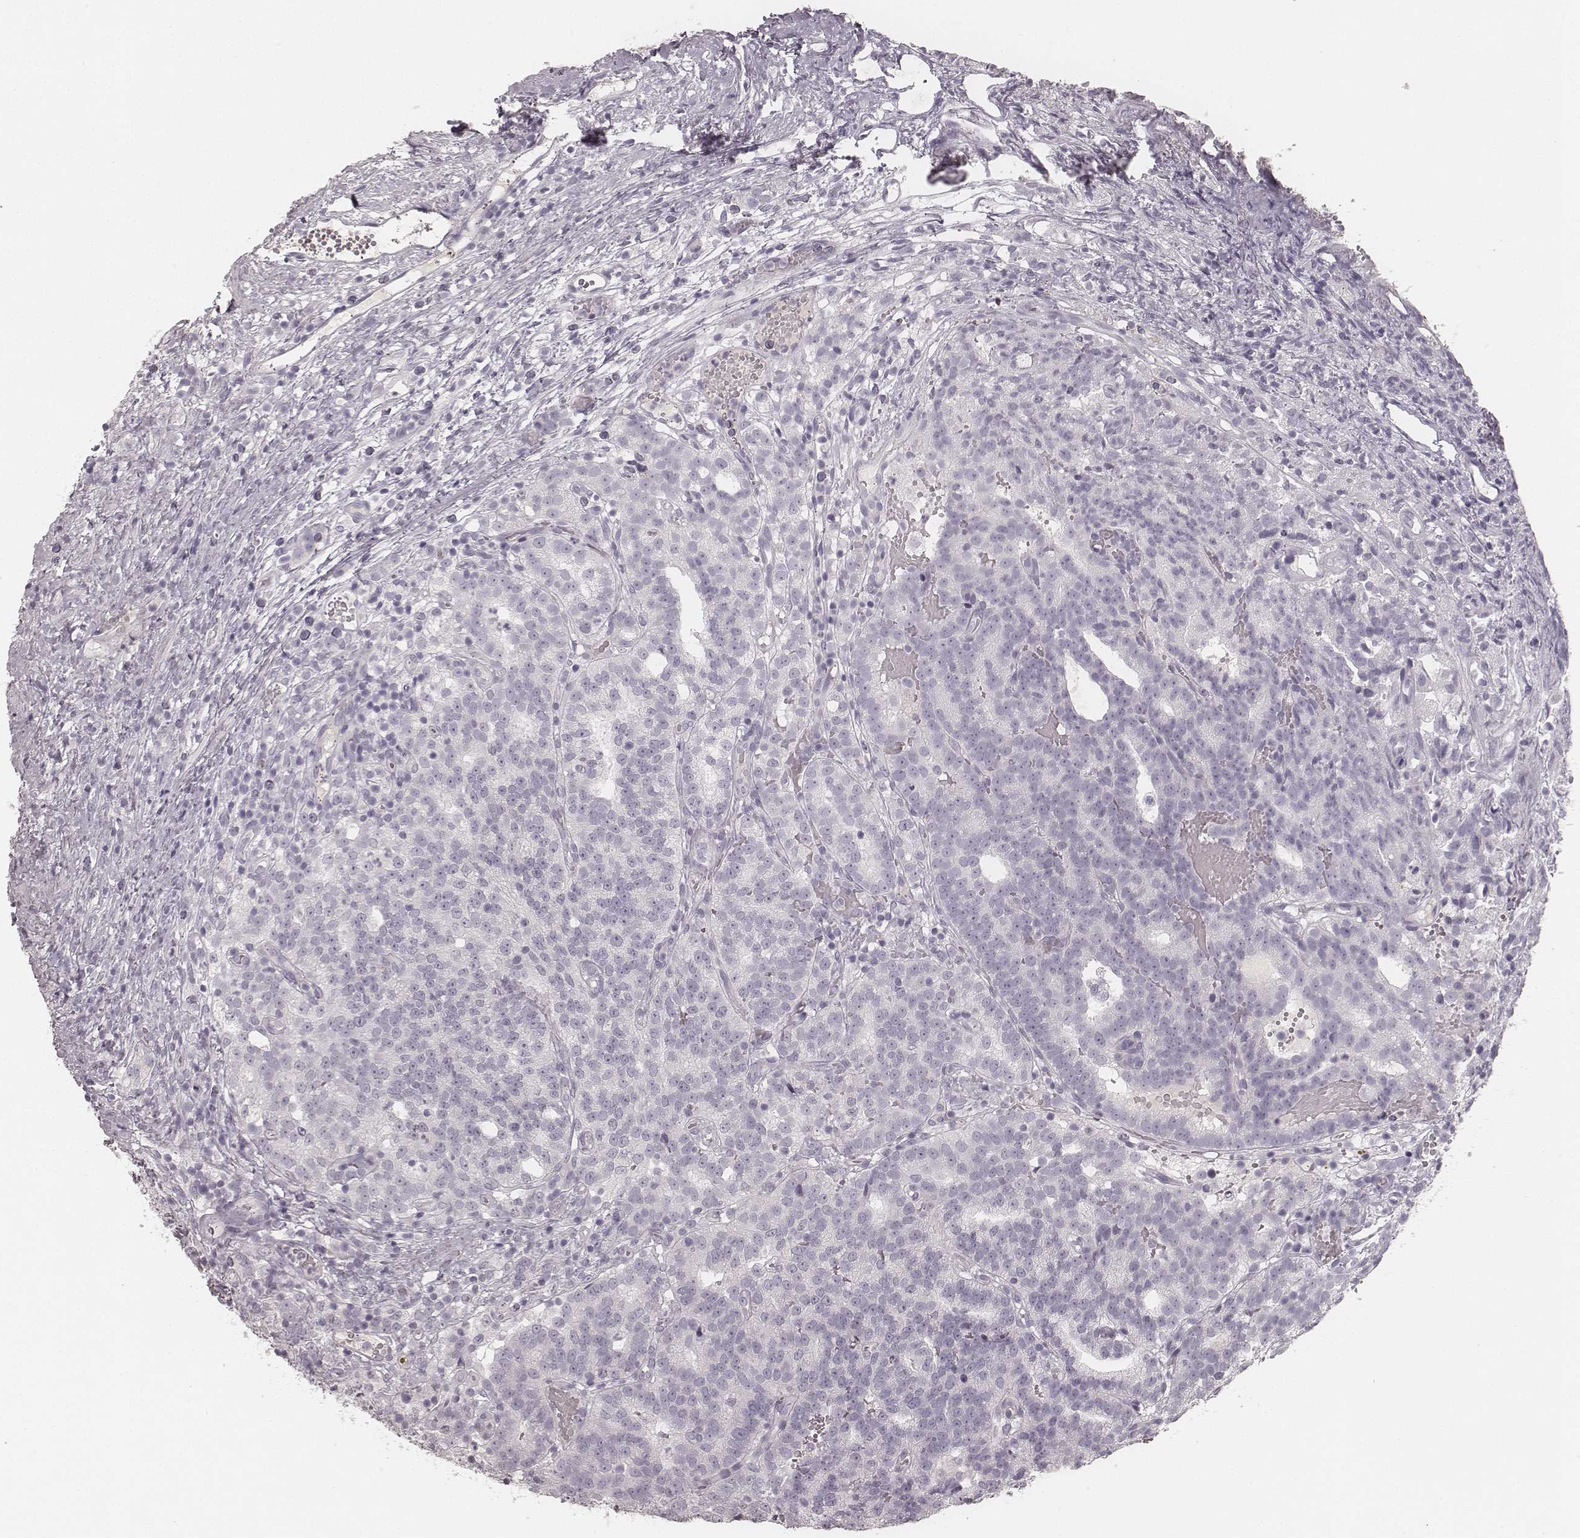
{"staining": {"intensity": "negative", "quantity": "none", "location": "none"}, "tissue": "prostate cancer", "cell_type": "Tumor cells", "image_type": "cancer", "snomed": [{"axis": "morphology", "description": "Adenocarcinoma, High grade"}, {"axis": "topography", "description": "Prostate"}], "caption": "An immunohistochemistry (IHC) image of prostate cancer (adenocarcinoma (high-grade)) is shown. There is no staining in tumor cells of prostate cancer (adenocarcinoma (high-grade)).", "gene": "KRT31", "patient": {"sex": "male", "age": 53}}